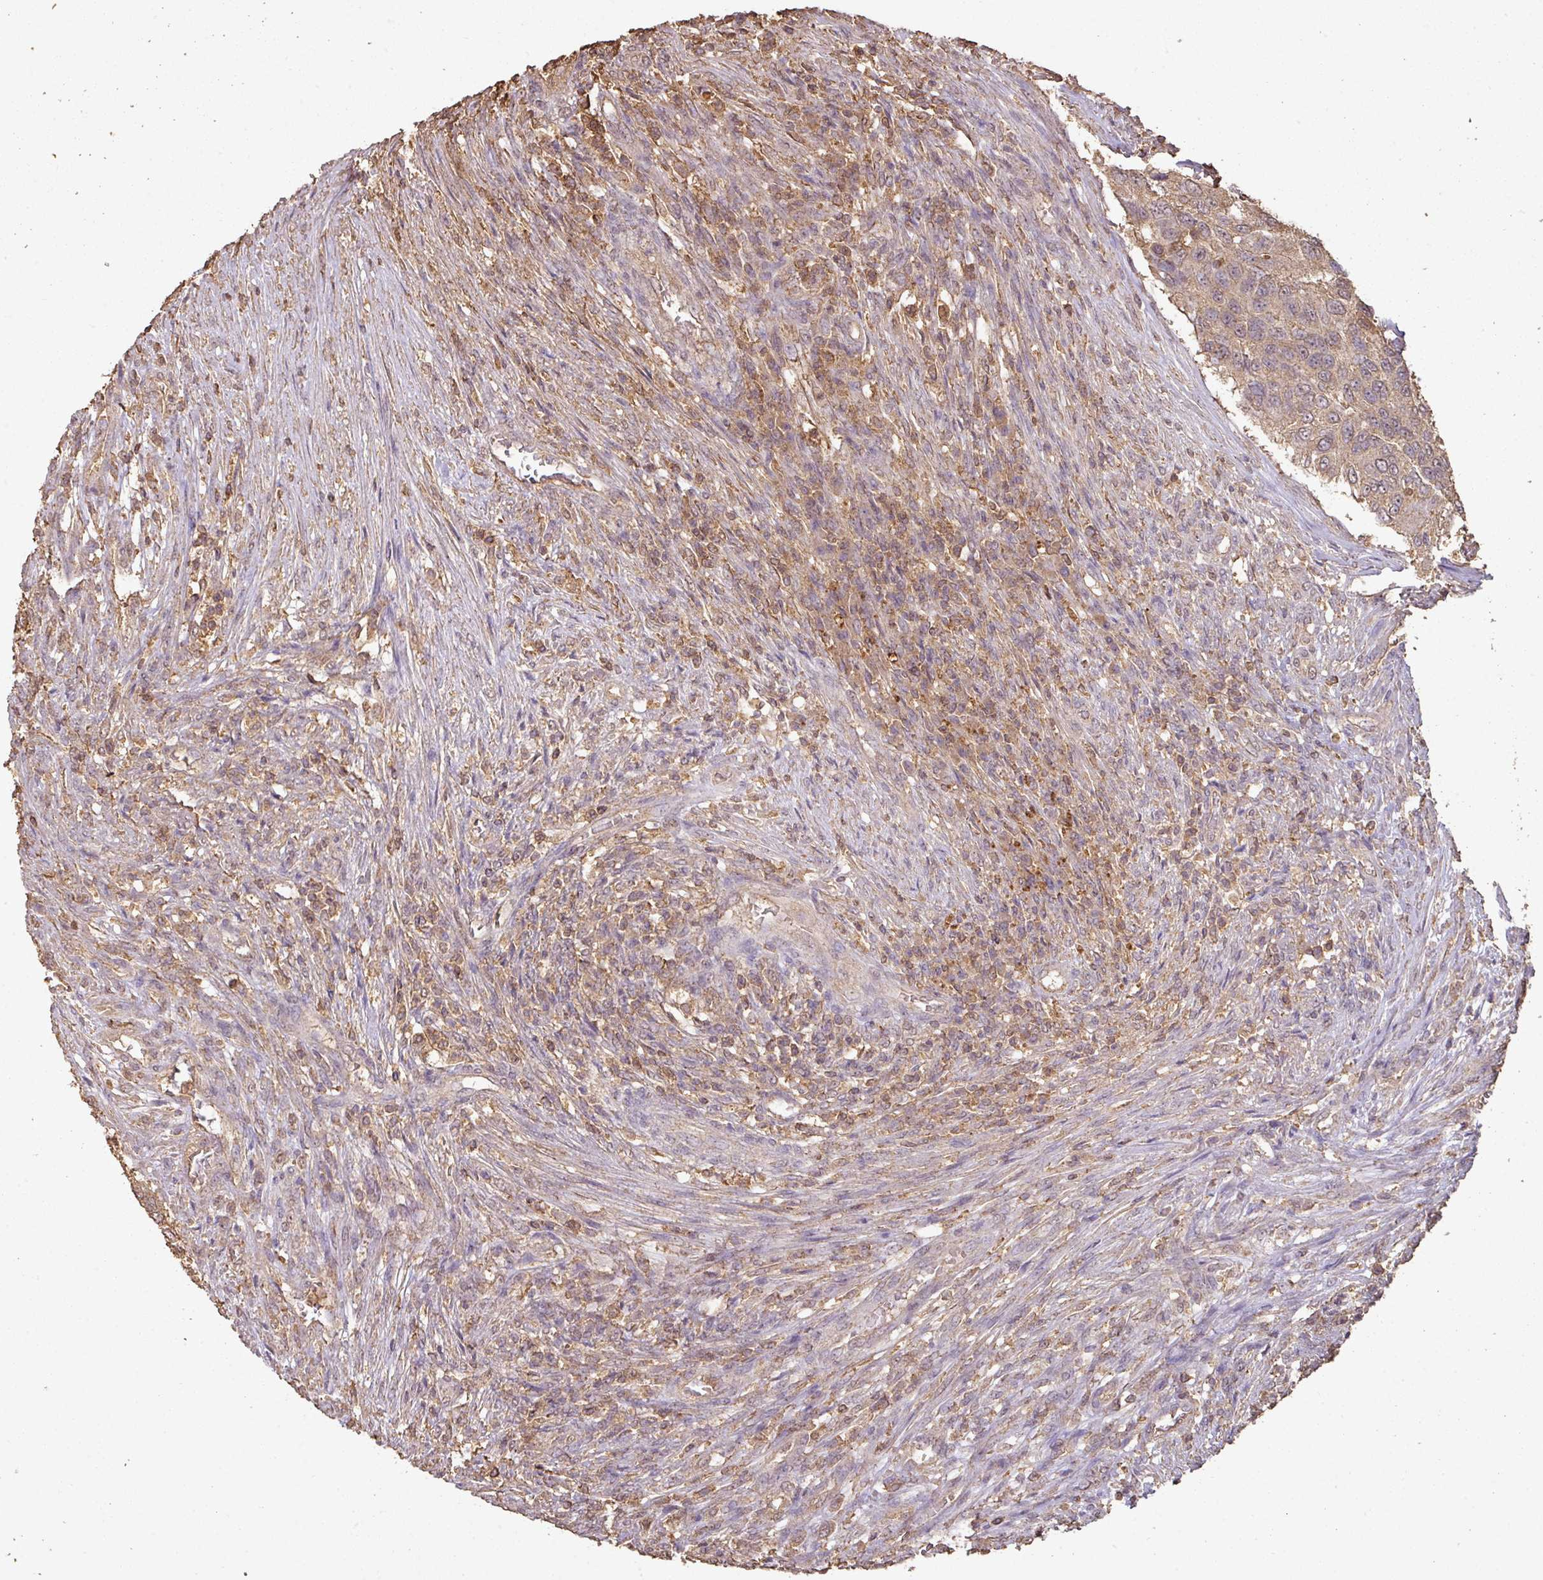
{"staining": {"intensity": "weak", "quantity": "25%-75%", "location": "cytoplasmic/membranous"}, "tissue": "urothelial cancer", "cell_type": "Tumor cells", "image_type": "cancer", "snomed": [{"axis": "morphology", "description": "Urothelial carcinoma, High grade"}, {"axis": "topography", "description": "Urinary bladder"}], "caption": "The image exhibits immunohistochemical staining of urothelial cancer. There is weak cytoplasmic/membranous expression is appreciated in approximately 25%-75% of tumor cells.", "gene": "ATAT1", "patient": {"sex": "female", "age": 60}}